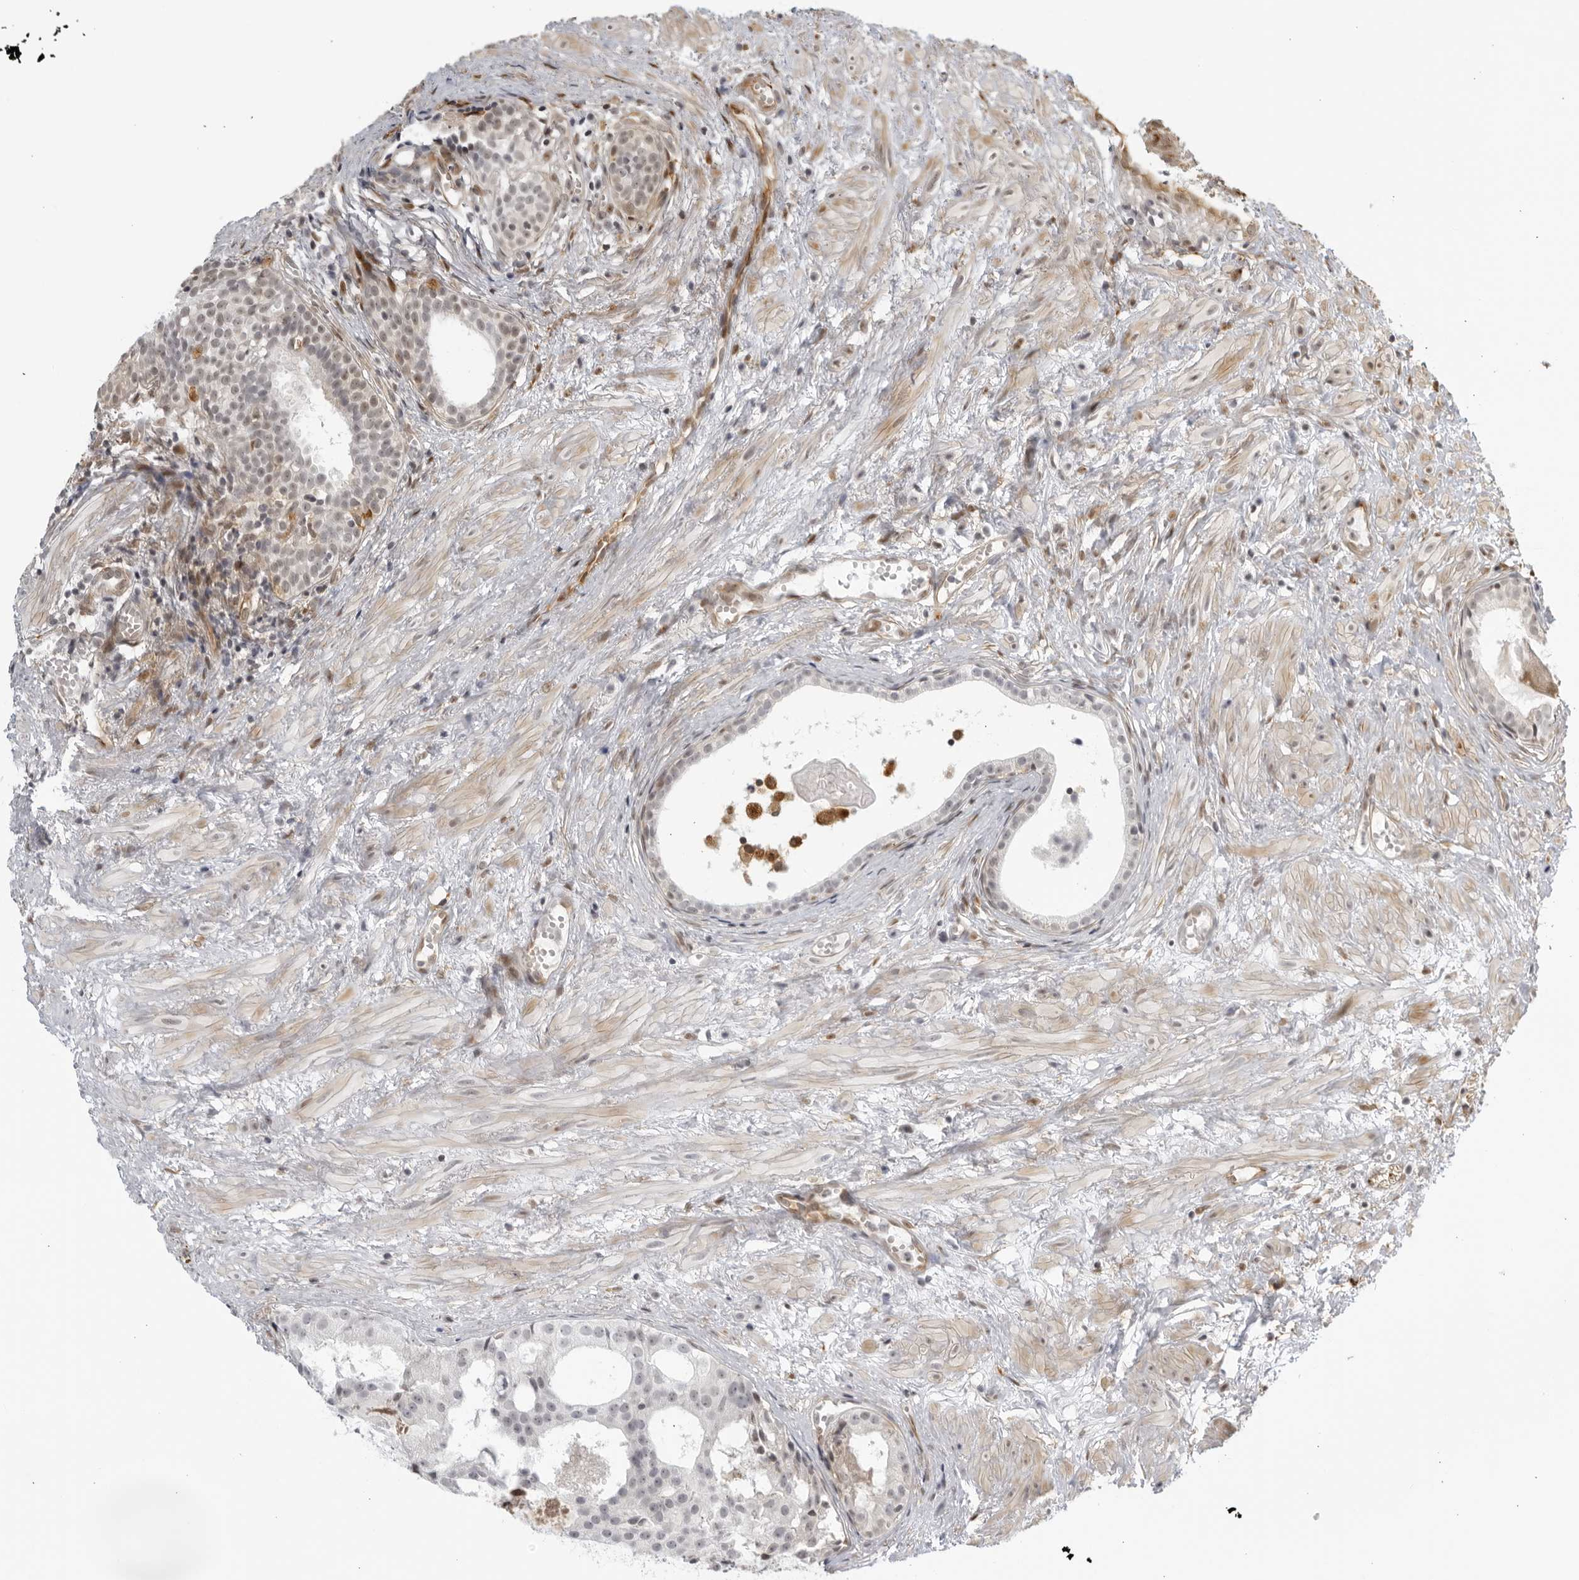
{"staining": {"intensity": "negative", "quantity": "none", "location": "none"}, "tissue": "prostate cancer", "cell_type": "Tumor cells", "image_type": "cancer", "snomed": [{"axis": "morphology", "description": "Adenocarcinoma, Low grade"}, {"axis": "topography", "description": "Prostate"}], "caption": "A high-resolution image shows IHC staining of prostate cancer, which demonstrates no significant expression in tumor cells.", "gene": "TCF21", "patient": {"sex": "male", "age": 88}}